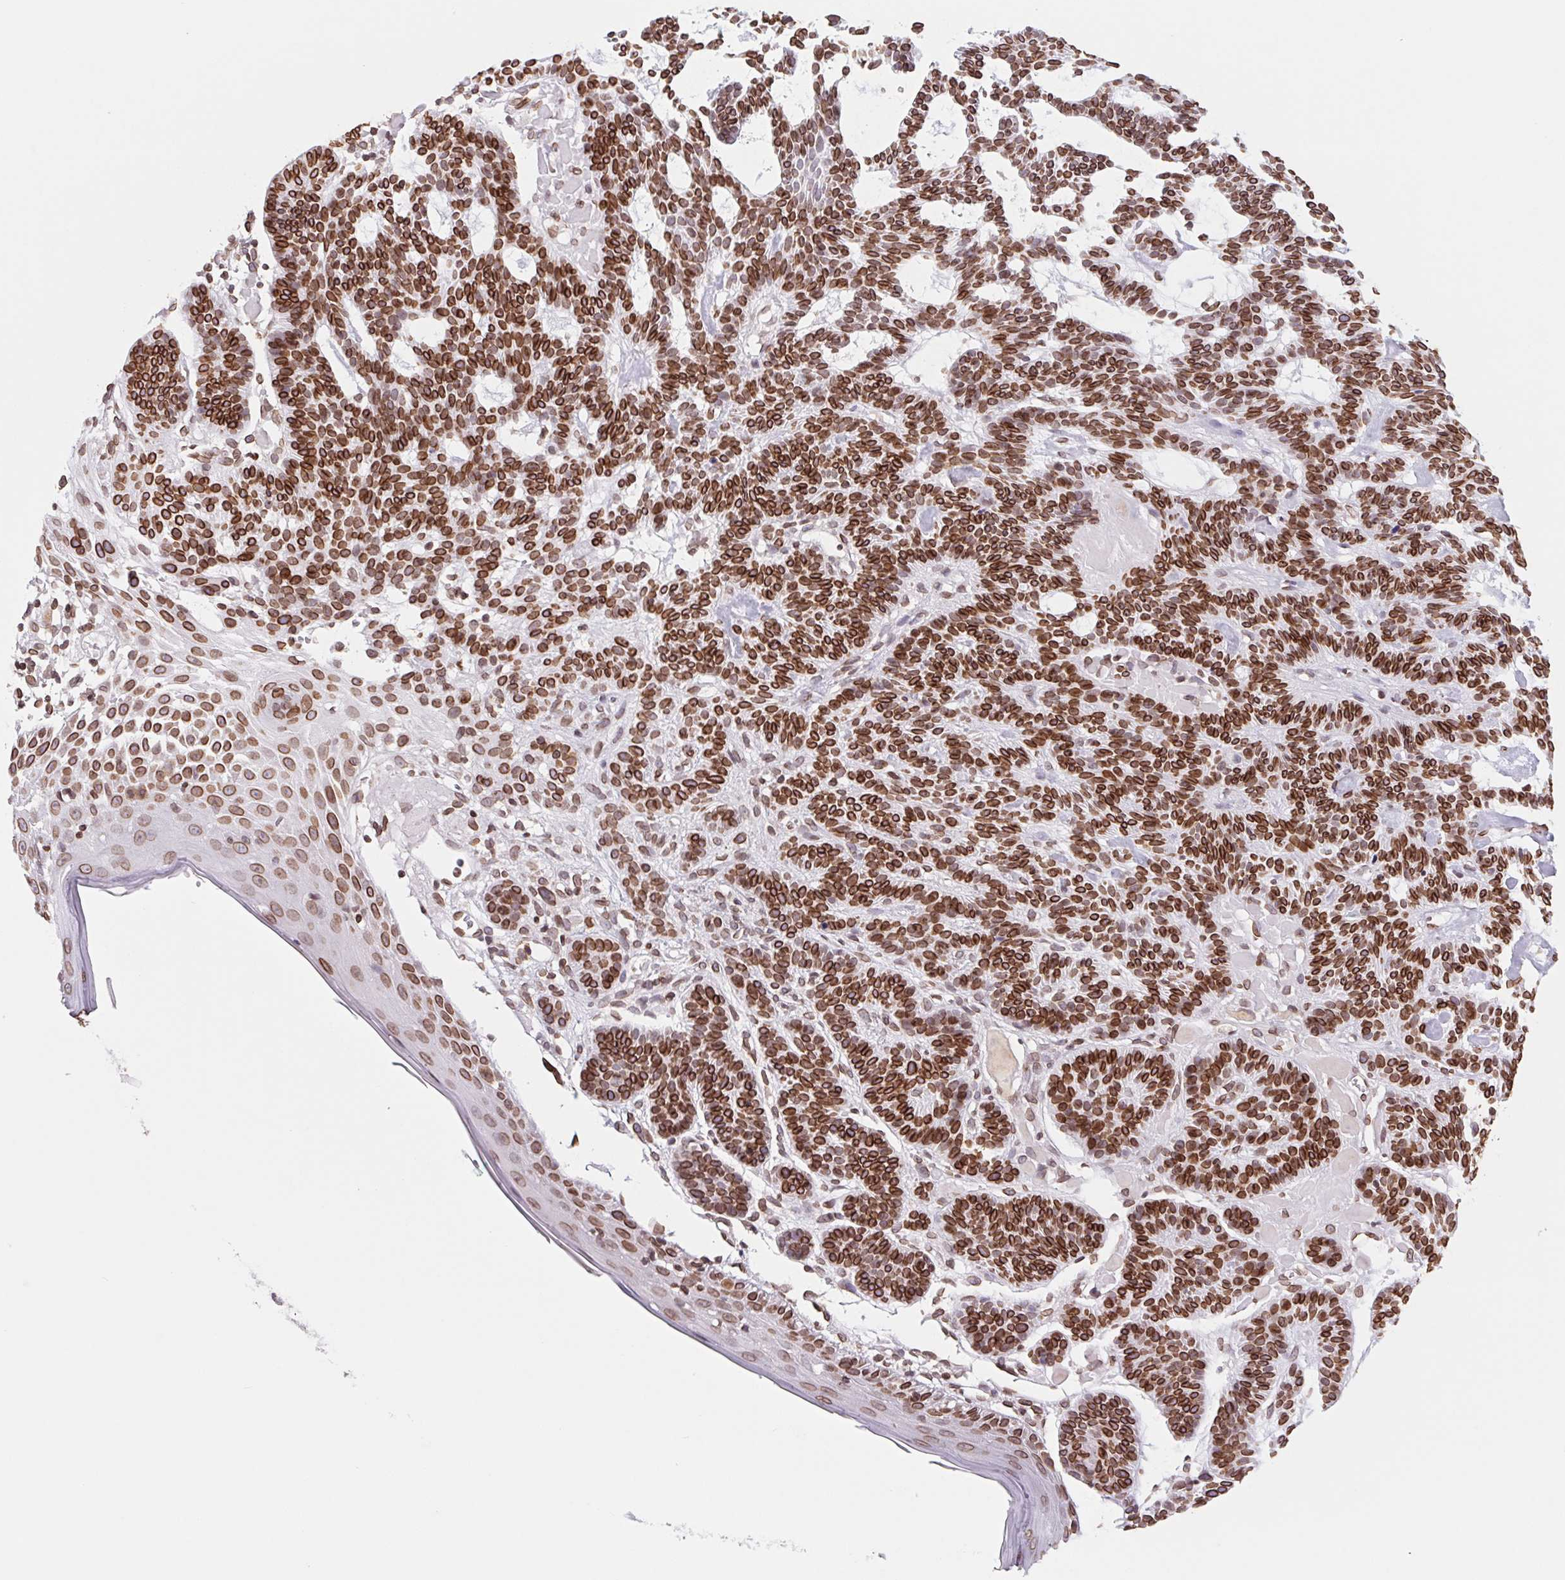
{"staining": {"intensity": "strong", "quantity": ">75%", "location": "cytoplasmic/membranous,nuclear"}, "tissue": "skin cancer", "cell_type": "Tumor cells", "image_type": "cancer", "snomed": [{"axis": "morphology", "description": "Basal cell carcinoma"}, {"axis": "topography", "description": "Skin"}], "caption": "An image of skin cancer stained for a protein exhibits strong cytoplasmic/membranous and nuclear brown staining in tumor cells.", "gene": "LMNB2", "patient": {"sex": "male", "age": 85}}